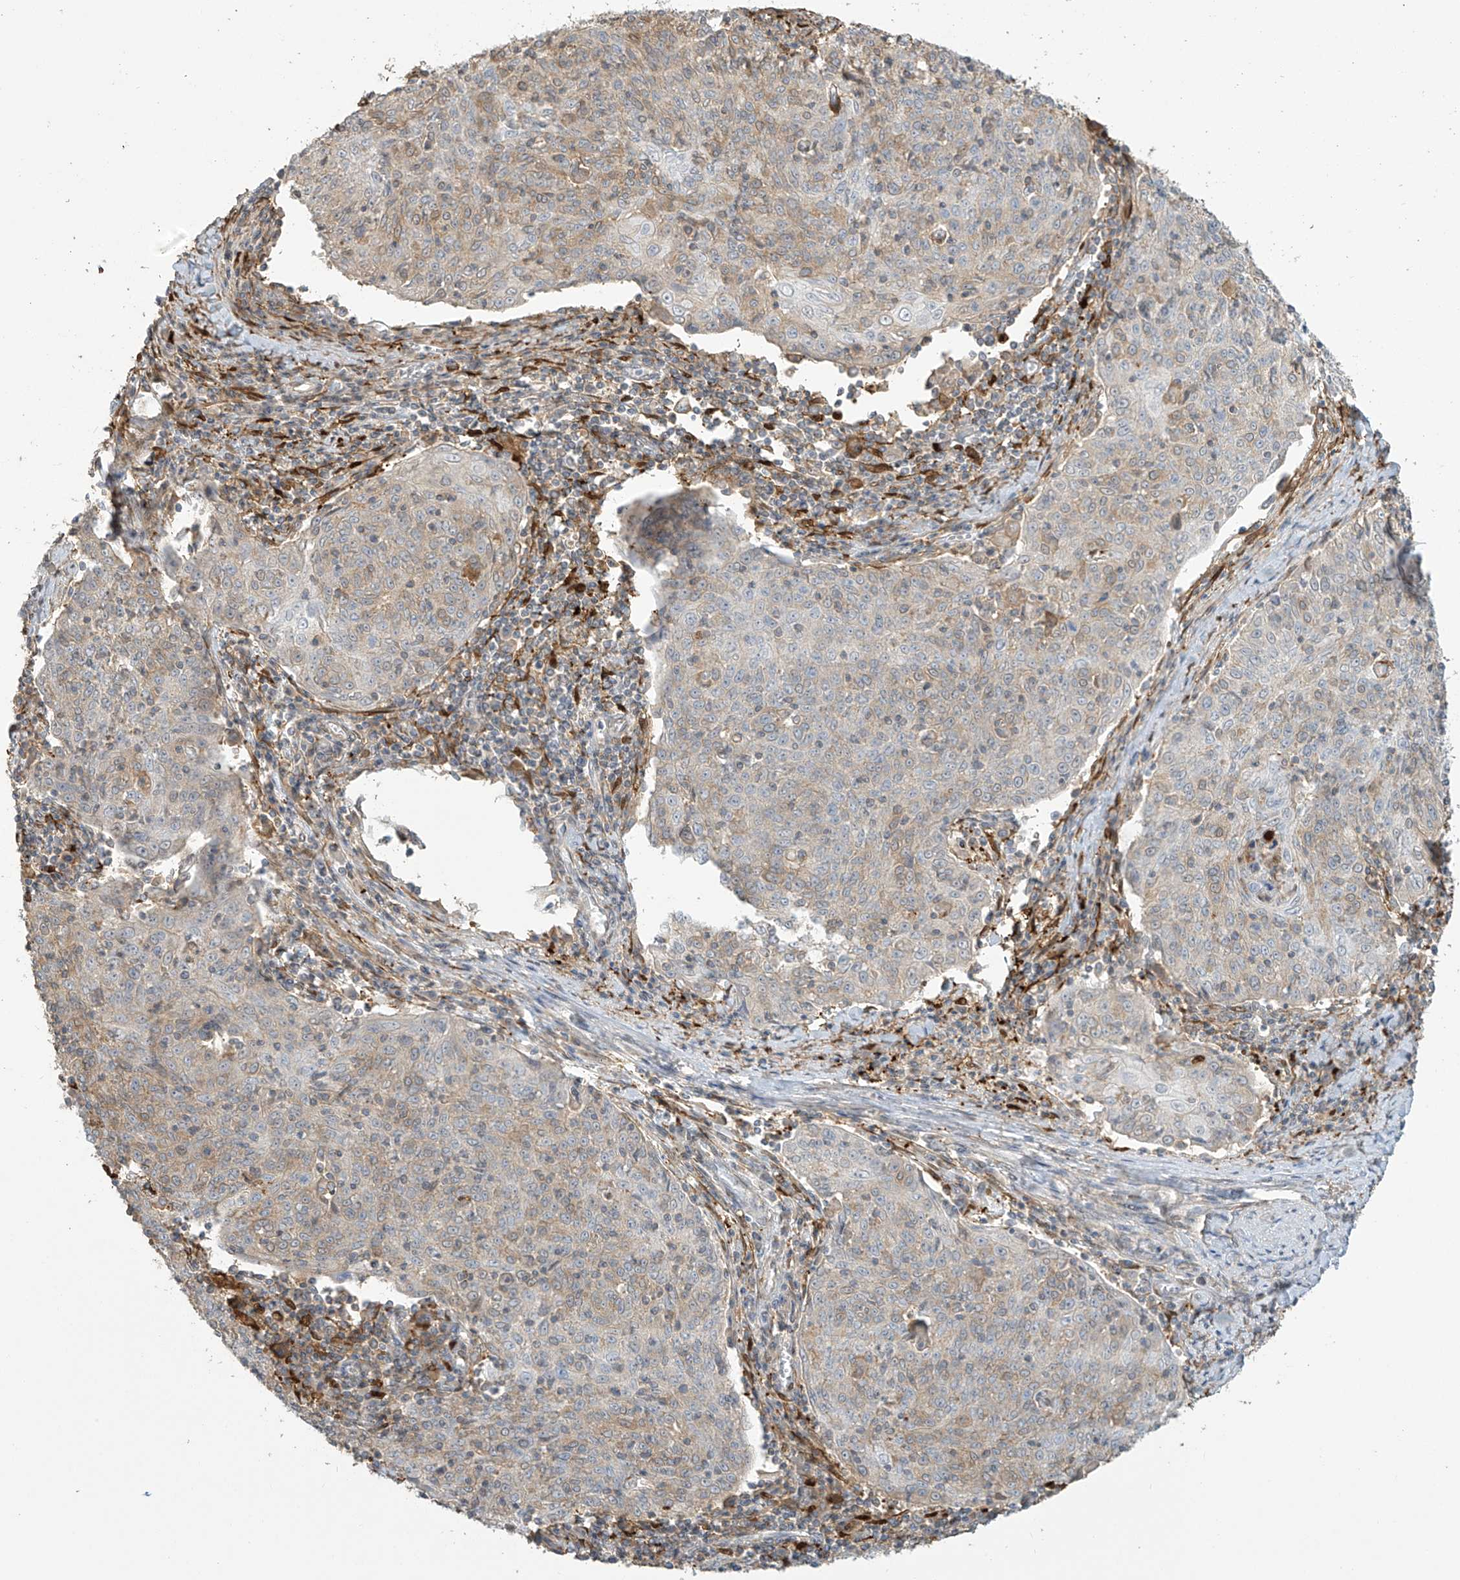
{"staining": {"intensity": "weak", "quantity": "25%-75%", "location": "cytoplasmic/membranous"}, "tissue": "cervical cancer", "cell_type": "Tumor cells", "image_type": "cancer", "snomed": [{"axis": "morphology", "description": "Squamous cell carcinoma, NOS"}, {"axis": "topography", "description": "Cervix"}], "caption": "IHC of cervical cancer (squamous cell carcinoma) reveals low levels of weak cytoplasmic/membranous staining in approximately 25%-75% of tumor cells.", "gene": "TAGAP", "patient": {"sex": "female", "age": 48}}